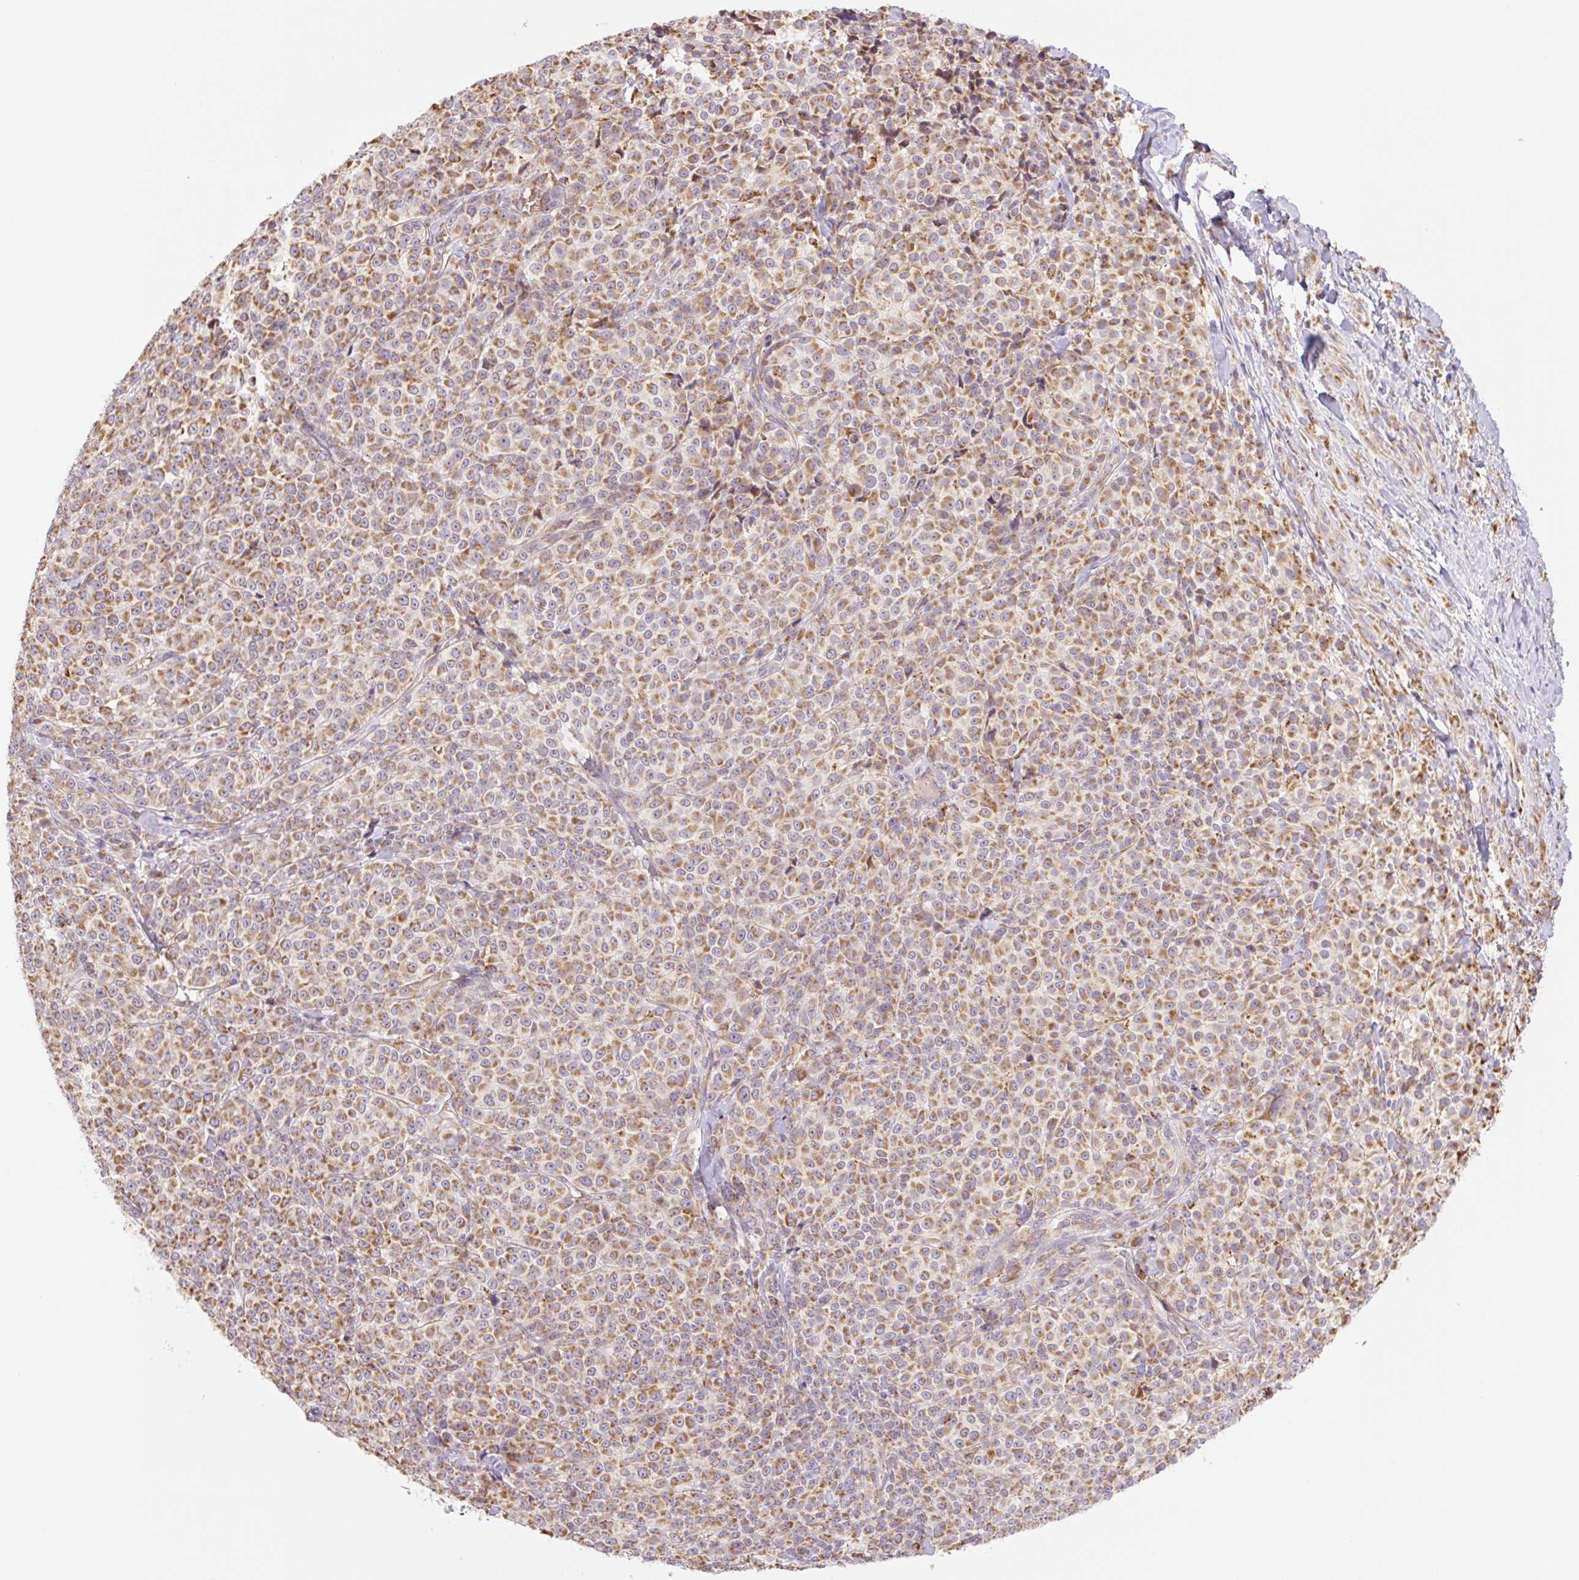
{"staining": {"intensity": "moderate", "quantity": ">75%", "location": "cytoplasmic/membranous"}, "tissue": "melanoma", "cell_type": "Tumor cells", "image_type": "cancer", "snomed": [{"axis": "morphology", "description": "Normal tissue, NOS"}, {"axis": "morphology", "description": "Malignant melanoma, NOS"}, {"axis": "topography", "description": "Skin"}], "caption": "Protein staining by immunohistochemistry (IHC) demonstrates moderate cytoplasmic/membranous expression in about >75% of tumor cells in malignant melanoma. (DAB (3,3'-diaminobenzidine) IHC with brightfield microscopy, high magnification).", "gene": "GOSR2", "patient": {"sex": "female", "age": 34}}